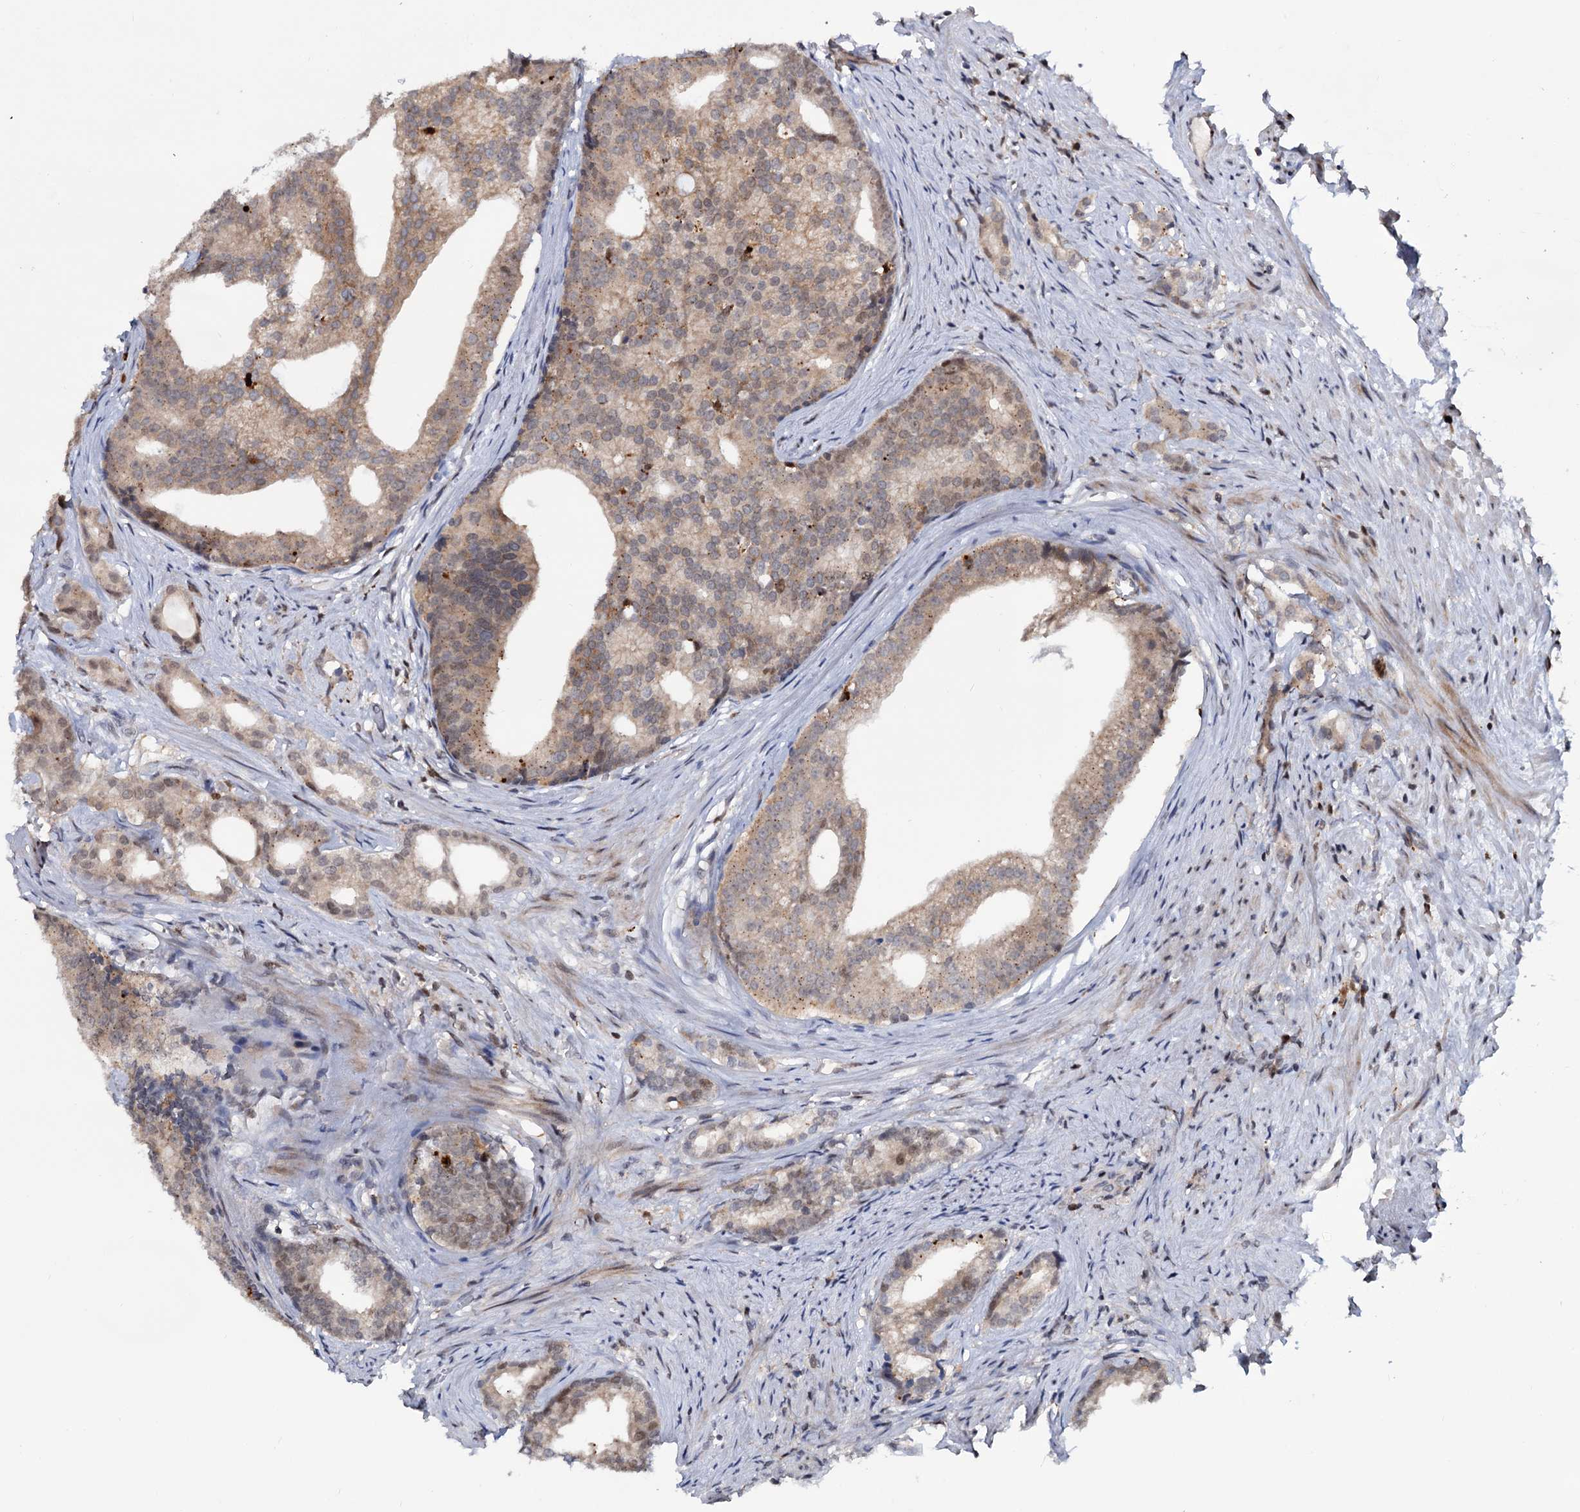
{"staining": {"intensity": "weak", "quantity": ">75%", "location": "cytoplasmic/membranous"}, "tissue": "prostate cancer", "cell_type": "Tumor cells", "image_type": "cancer", "snomed": [{"axis": "morphology", "description": "Adenocarcinoma, Low grade"}, {"axis": "topography", "description": "Prostate"}], "caption": "The image shows a brown stain indicating the presence of a protein in the cytoplasmic/membranous of tumor cells in low-grade adenocarcinoma (prostate).", "gene": "RNASEH2B", "patient": {"sex": "male", "age": 71}}